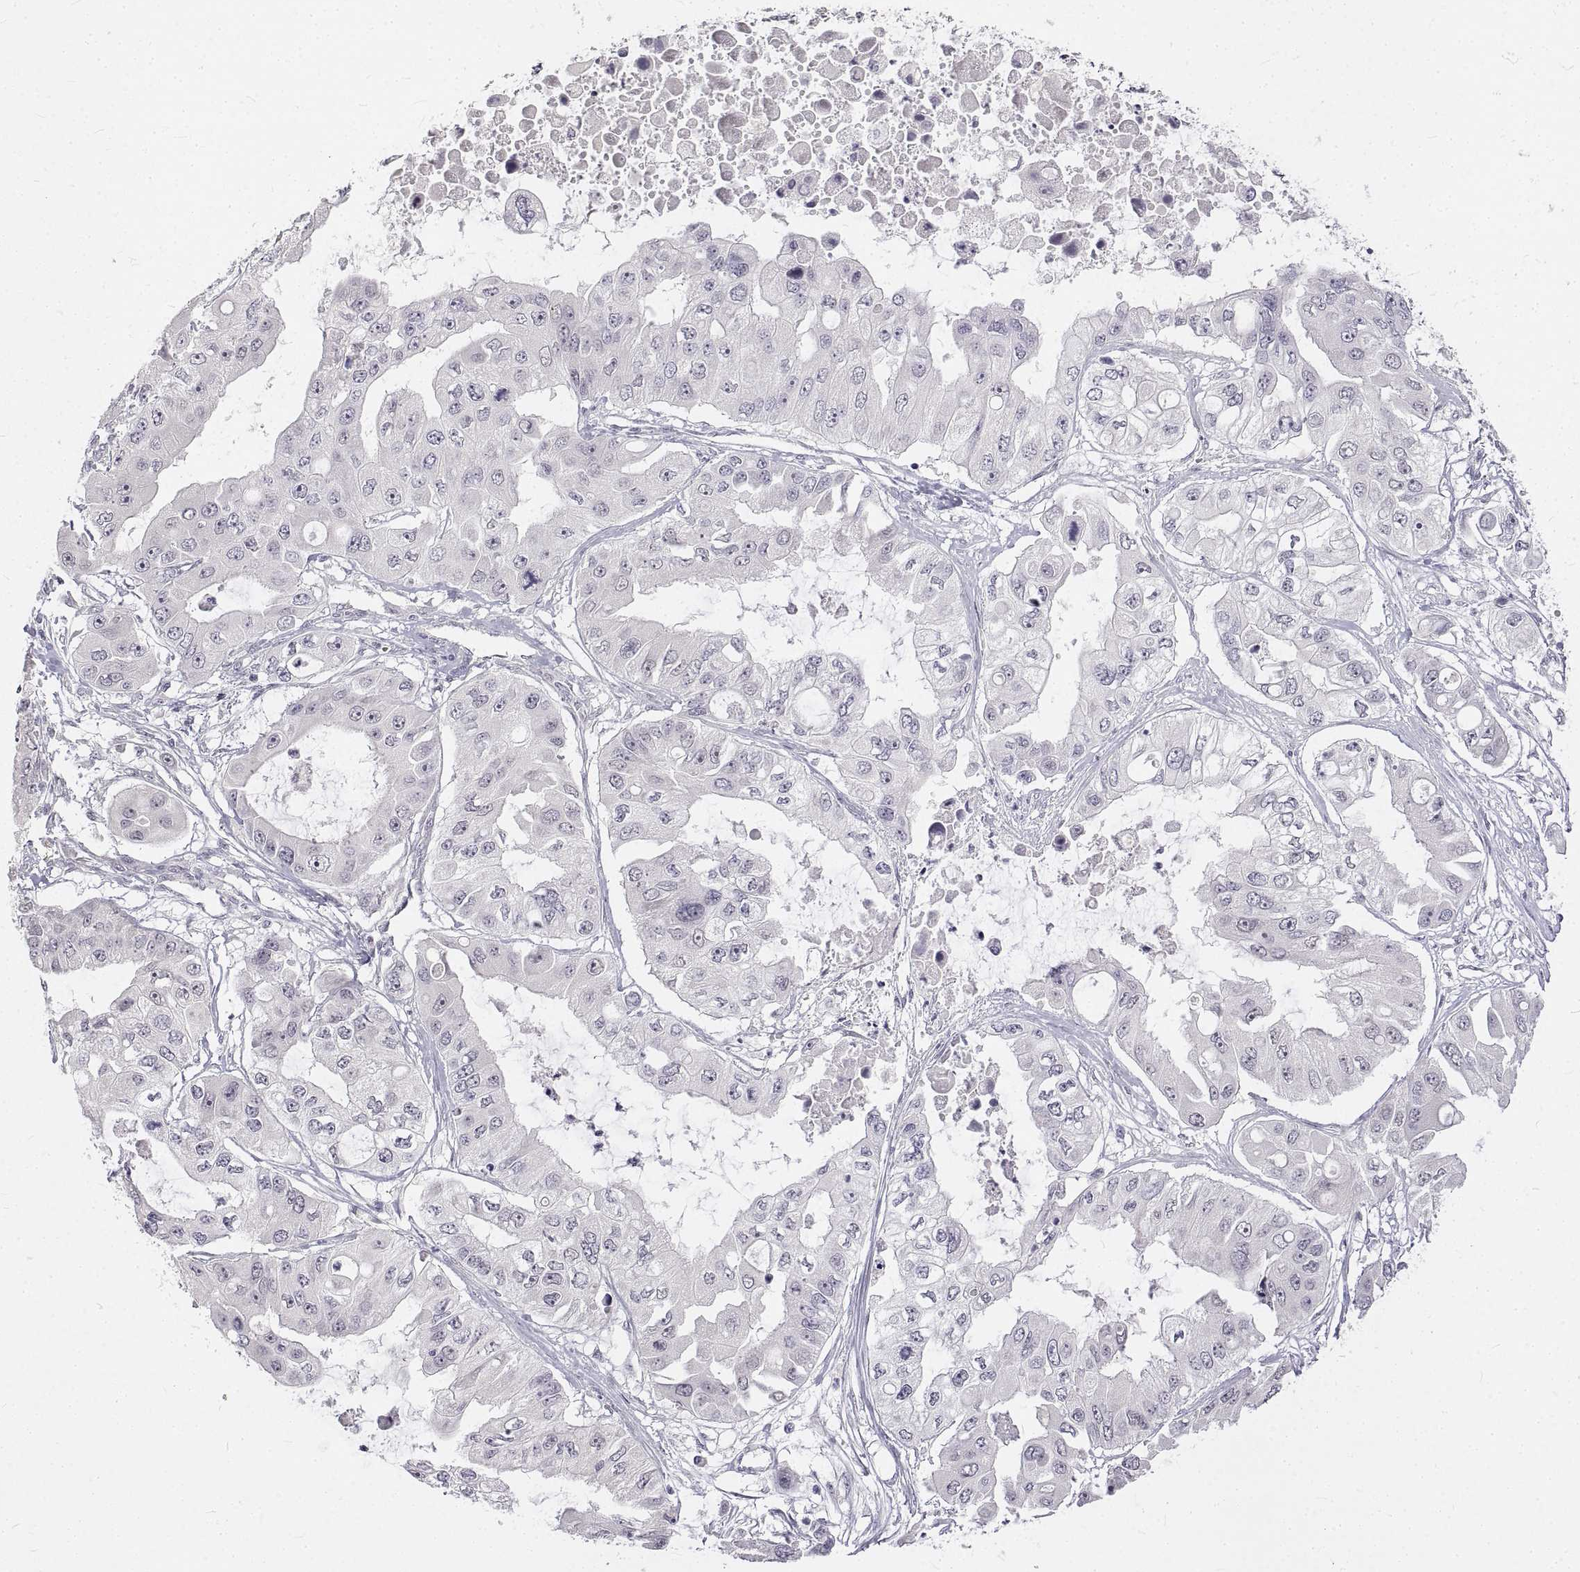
{"staining": {"intensity": "negative", "quantity": "none", "location": "none"}, "tissue": "ovarian cancer", "cell_type": "Tumor cells", "image_type": "cancer", "snomed": [{"axis": "morphology", "description": "Cystadenocarcinoma, serous, NOS"}, {"axis": "topography", "description": "Ovary"}], "caption": "An immunohistochemistry image of serous cystadenocarcinoma (ovarian) is shown. There is no staining in tumor cells of serous cystadenocarcinoma (ovarian). The staining was performed using DAB to visualize the protein expression in brown, while the nuclei were stained in blue with hematoxylin (Magnification: 20x).", "gene": "ANO2", "patient": {"sex": "female", "age": 56}}